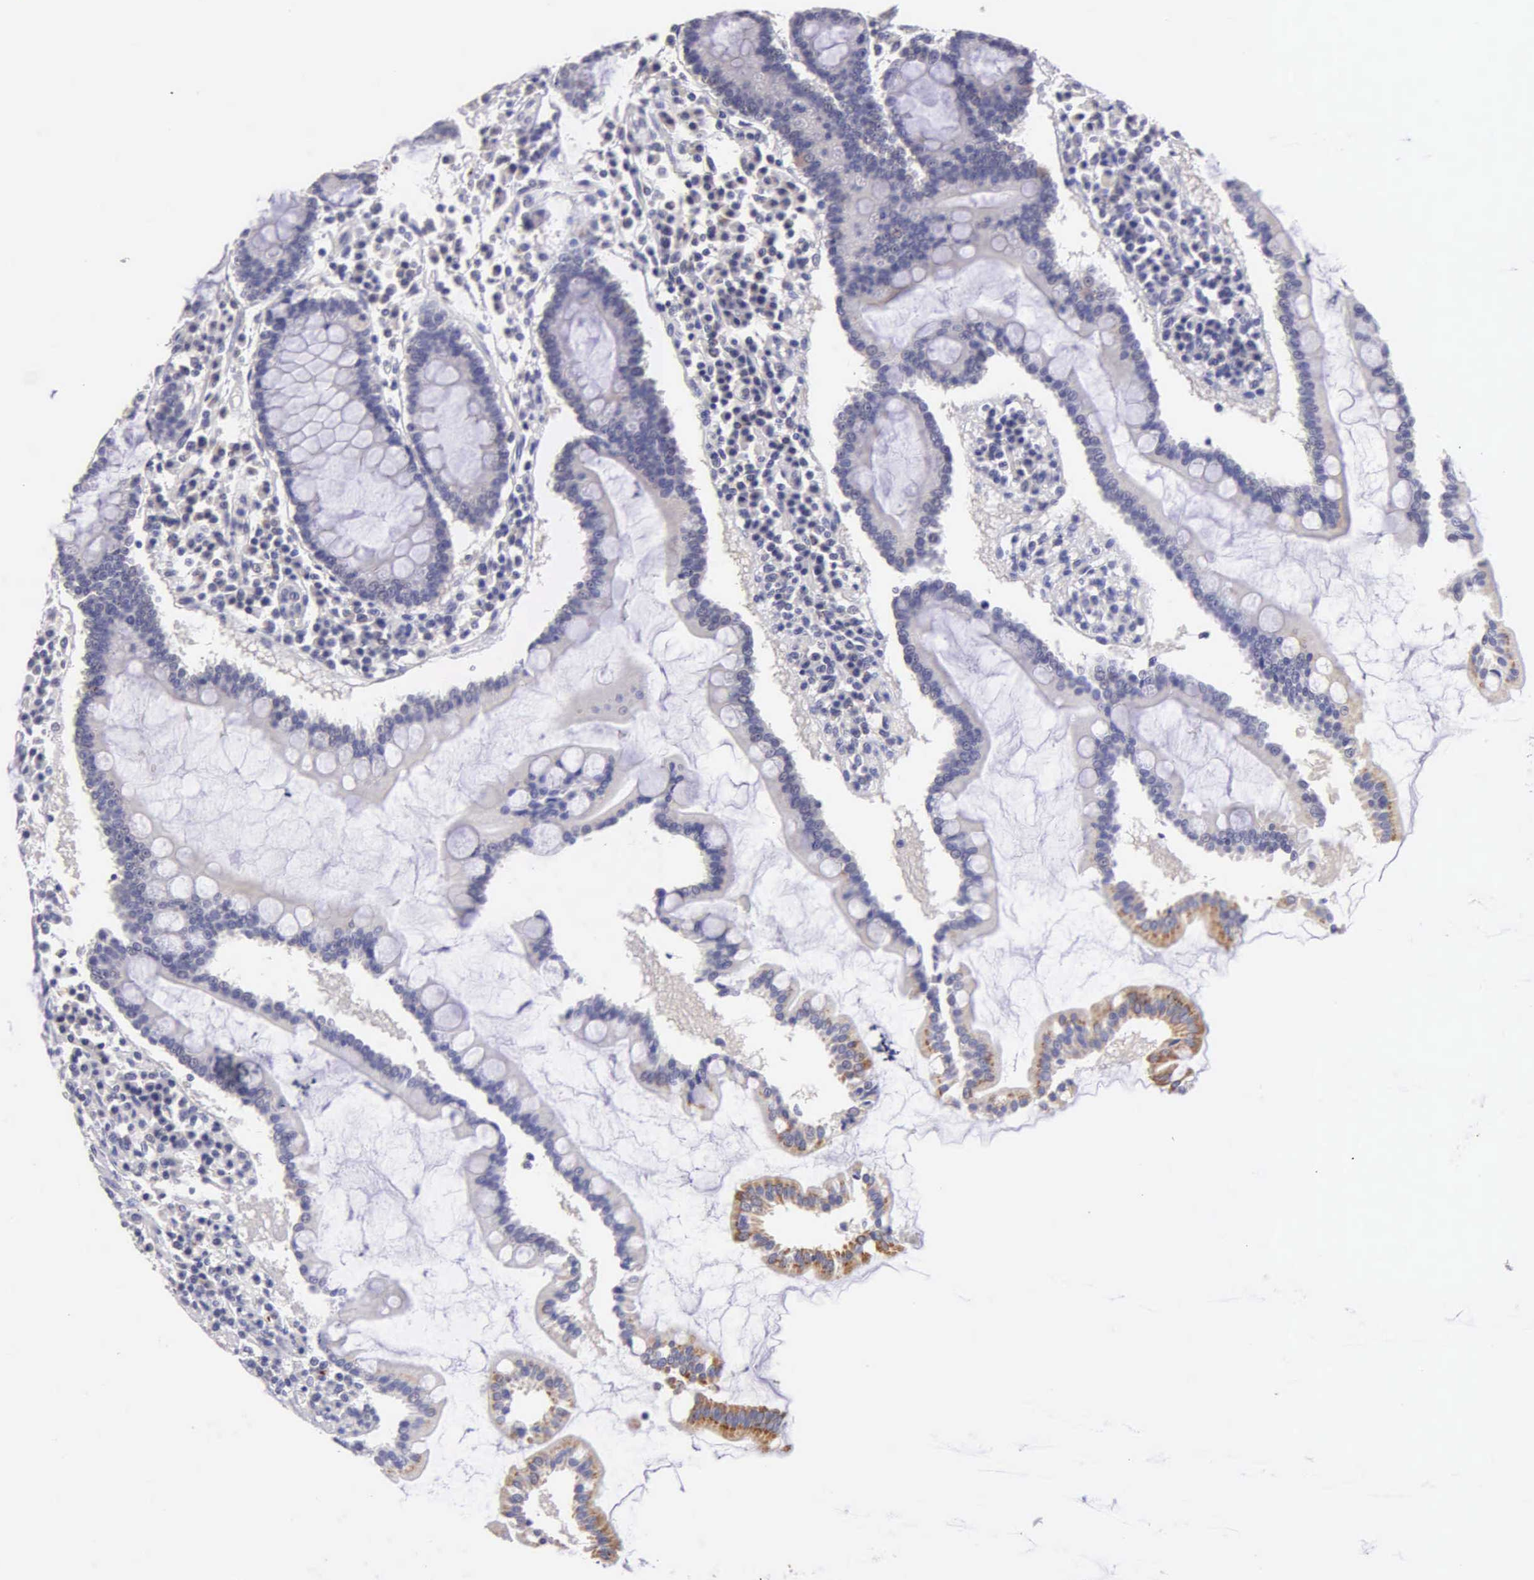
{"staining": {"intensity": "weak", "quantity": "<25%", "location": "cytoplasmic/membranous"}, "tissue": "duodenum", "cell_type": "Glandular cells", "image_type": "normal", "snomed": [{"axis": "morphology", "description": "Normal tissue, NOS"}, {"axis": "topography", "description": "Duodenum"}], "caption": "Immunohistochemistry image of normal duodenum: human duodenum stained with DAB reveals no significant protein positivity in glandular cells. (DAB (3,3'-diaminobenzidine) IHC, high magnification).", "gene": "ESR1", "patient": {"sex": "male", "age": 73}}